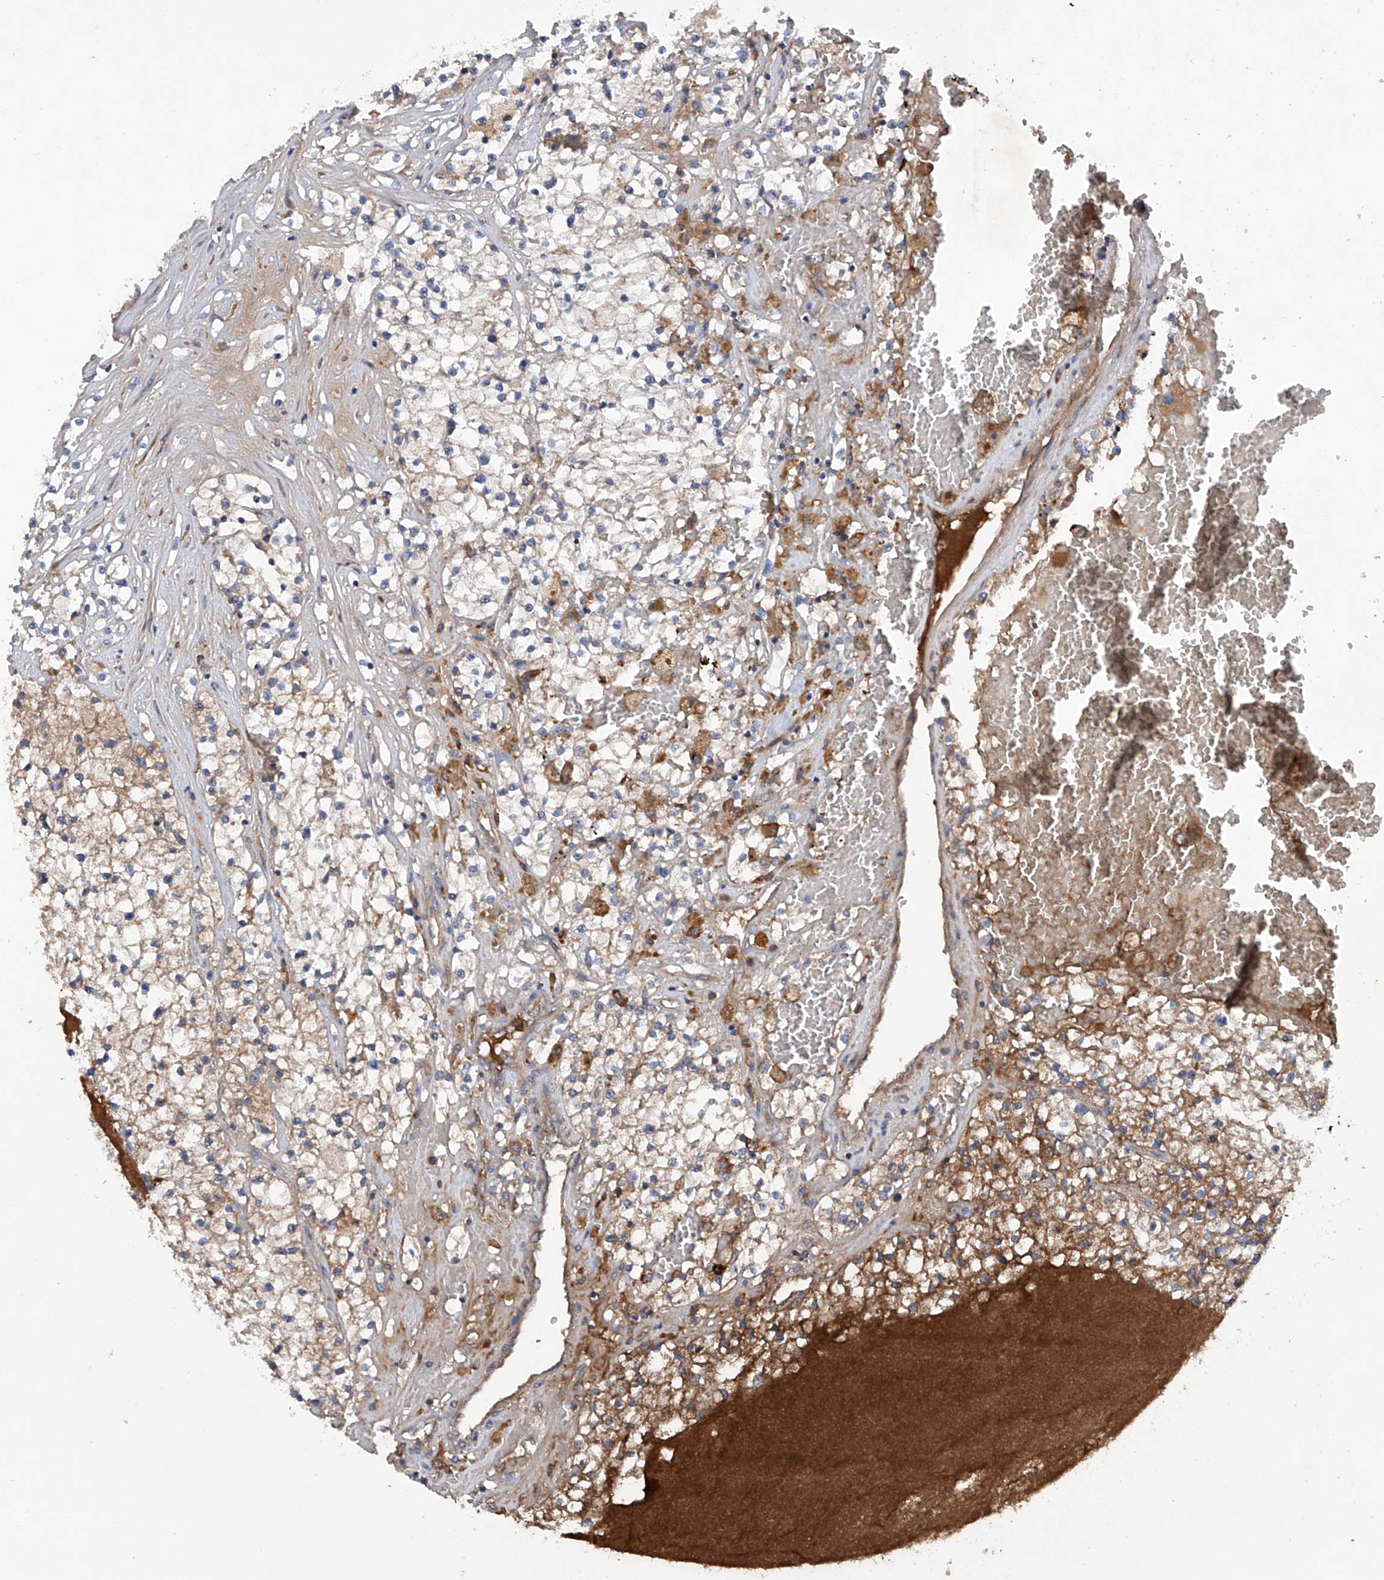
{"staining": {"intensity": "moderate", "quantity": "<25%", "location": "cytoplasmic/membranous"}, "tissue": "renal cancer", "cell_type": "Tumor cells", "image_type": "cancer", "snomed": [{"axis": "morphology", "description": "Normal tissue, NOS"}, {"axis": "morphology", "description": "Adenocarcinoma, NOS"}, {"axis": "topography", "description": "Kidney"}], "caption": "The immunohistochemical stain highlights moderate cytoplasmic/membranous staining in tumor cells of renal cancer (adenocarcinoma) tissue. The staining is performed using DAB (3,3'-diaminobenzidine) brown chromogen to label protein expression. The nuclei are counter-stained blue using hematoxylin.", "gene": "ASCC3", "patient": {"sex": "male", "age": 68}}